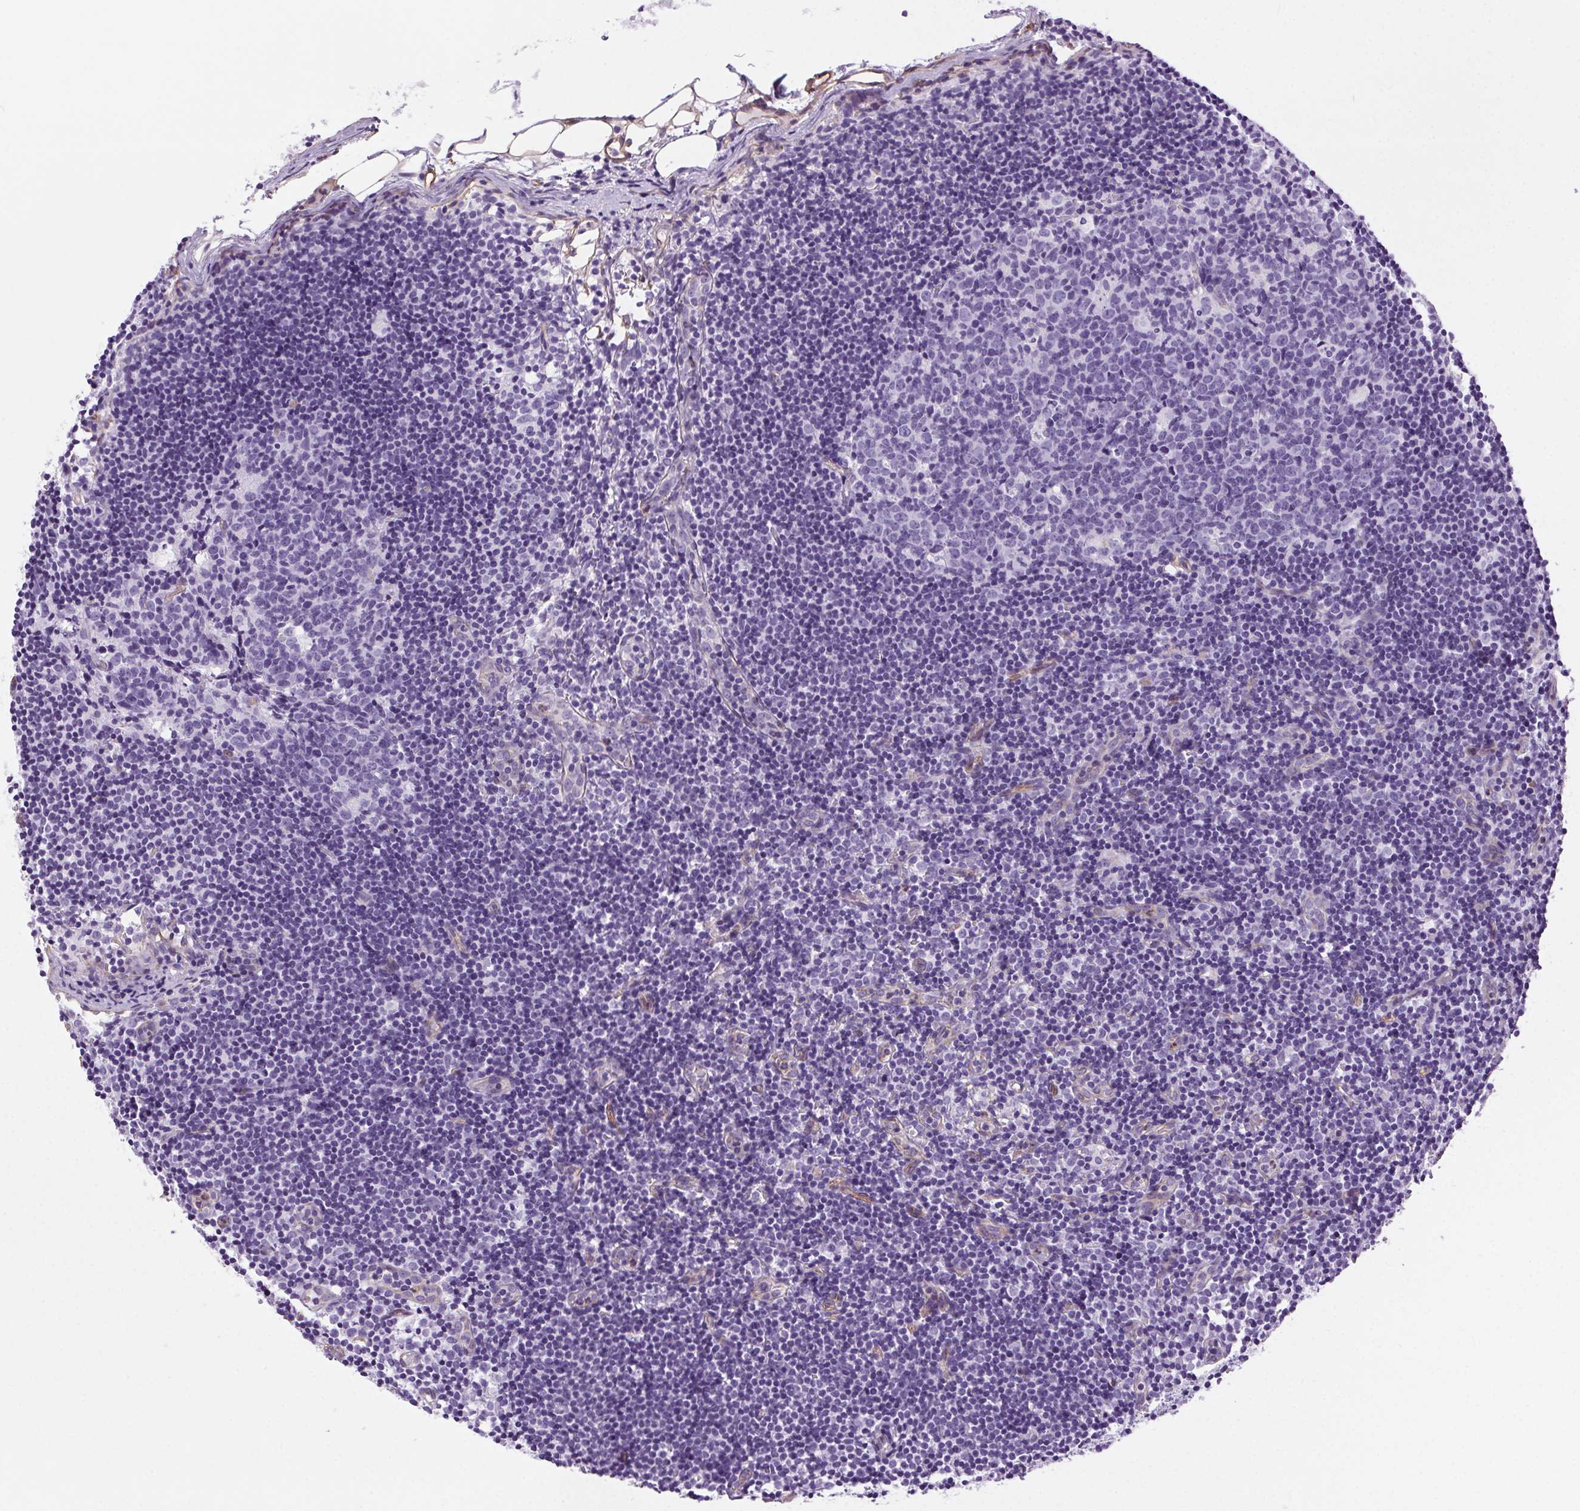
{"staining": {"intensity": "negative", "quantity": "none", "location": "none"}, "tissue": "lymph node", "cell_type": "Germinal center cells", "image_type": "normal", "snomed": [{"axis": "morphology", "description": "Normal tissue, NOS"}, {"axis": "topography", "description": "Lymph node"}], "caption": "This is a image of IHC staining of benign lymph node, which shows no positivity in germinal center cells. (DAB immunohistochemistry (IHC) with hematoxylin counter stain).", "gene": "SHCBP1L", "patient": {"sex": "female", "age": 41}}